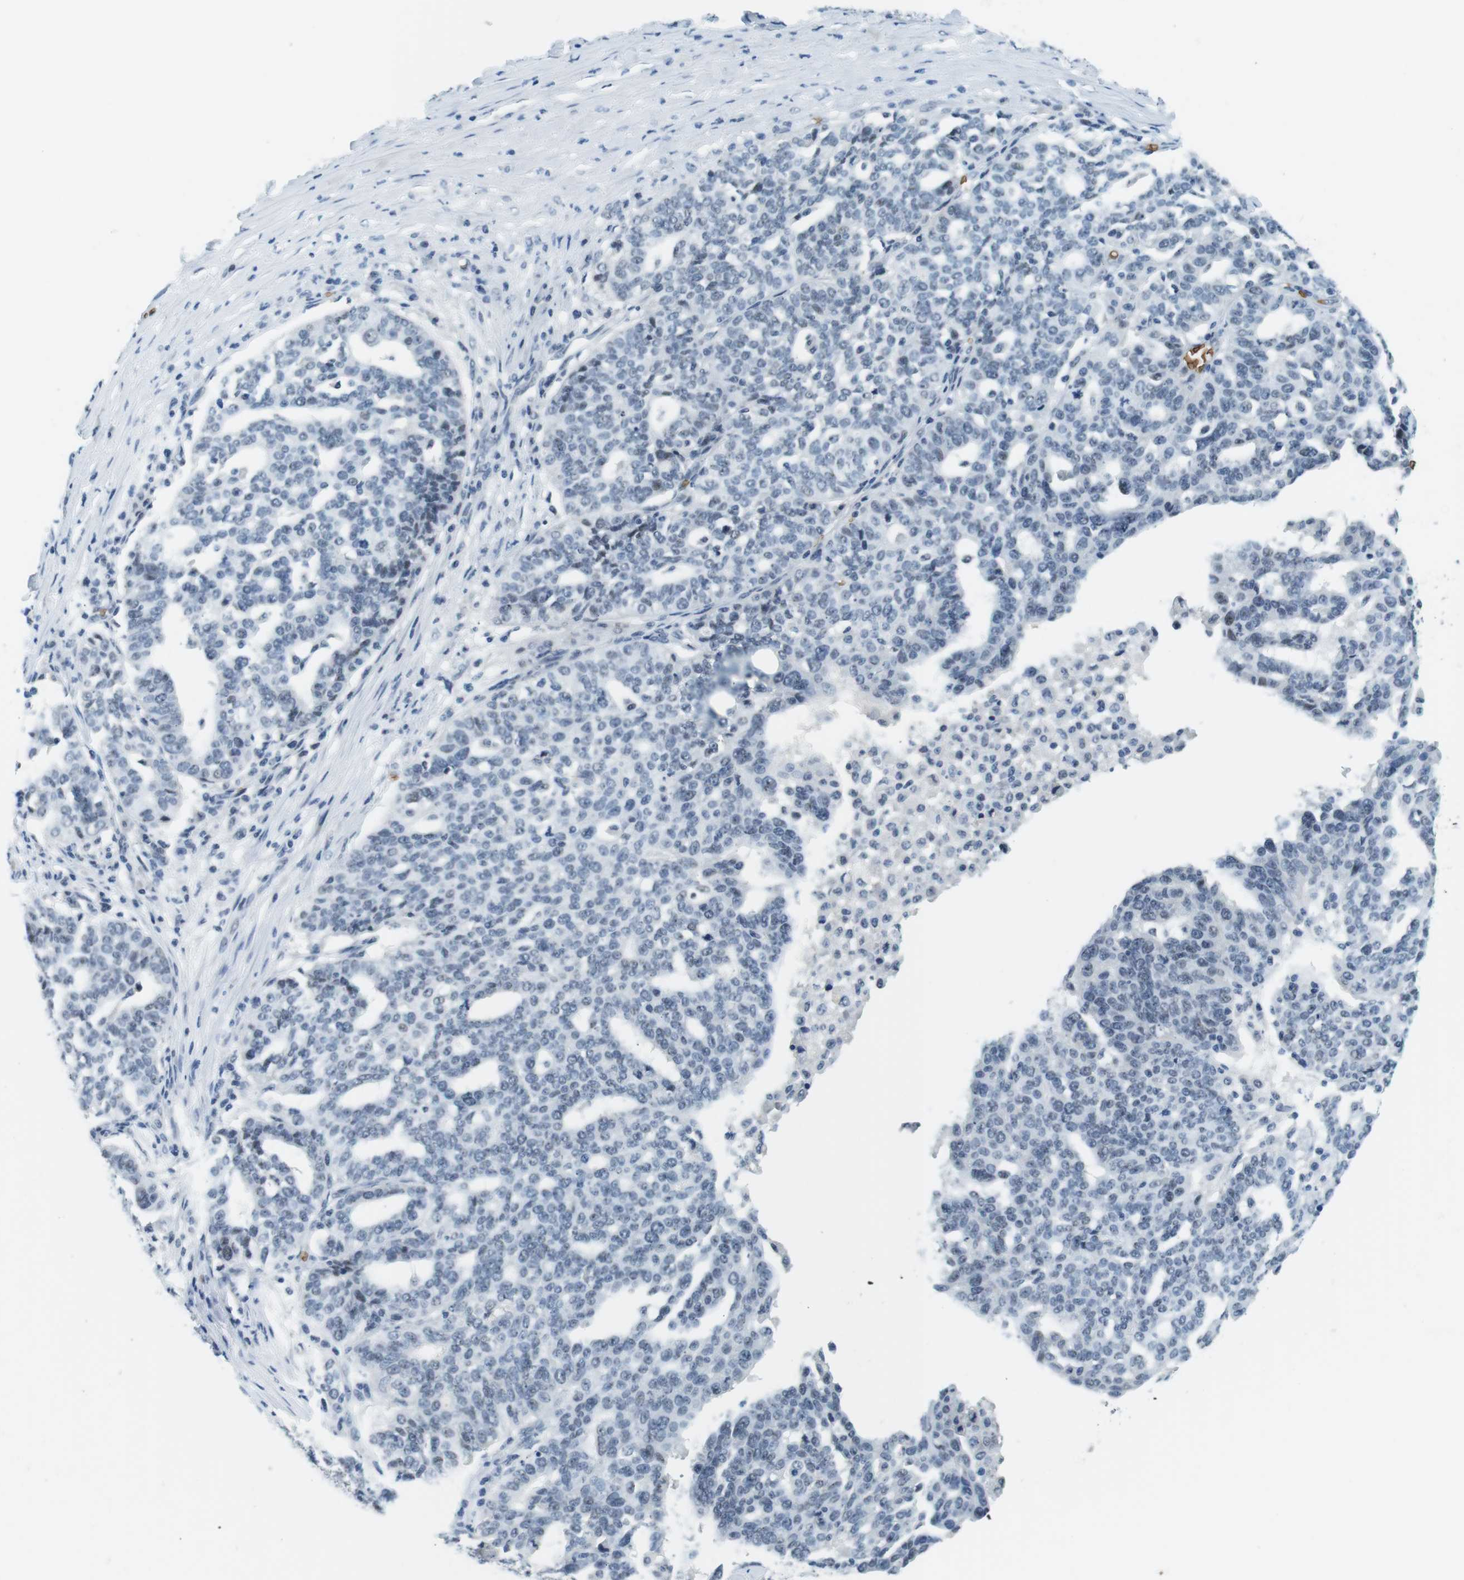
{"staining": {"intensity": "negative", "quantity": "none", "location": "none"}, "tissue": "ovarian cancer", "cell_type": "Tumor cells", "image_type": "cancer", "snomed": [{"axis": "morphology", "description": "Cystadenocarcinoma, serous, NOS"}, {"axis": "topography", "description": "Ovary"}], "caption": "The histopathology image shows no staining of tumor cells in ovarian cancer.", "gene": "SLC4A1", "patient": {"sex": "female", "age": 59}}